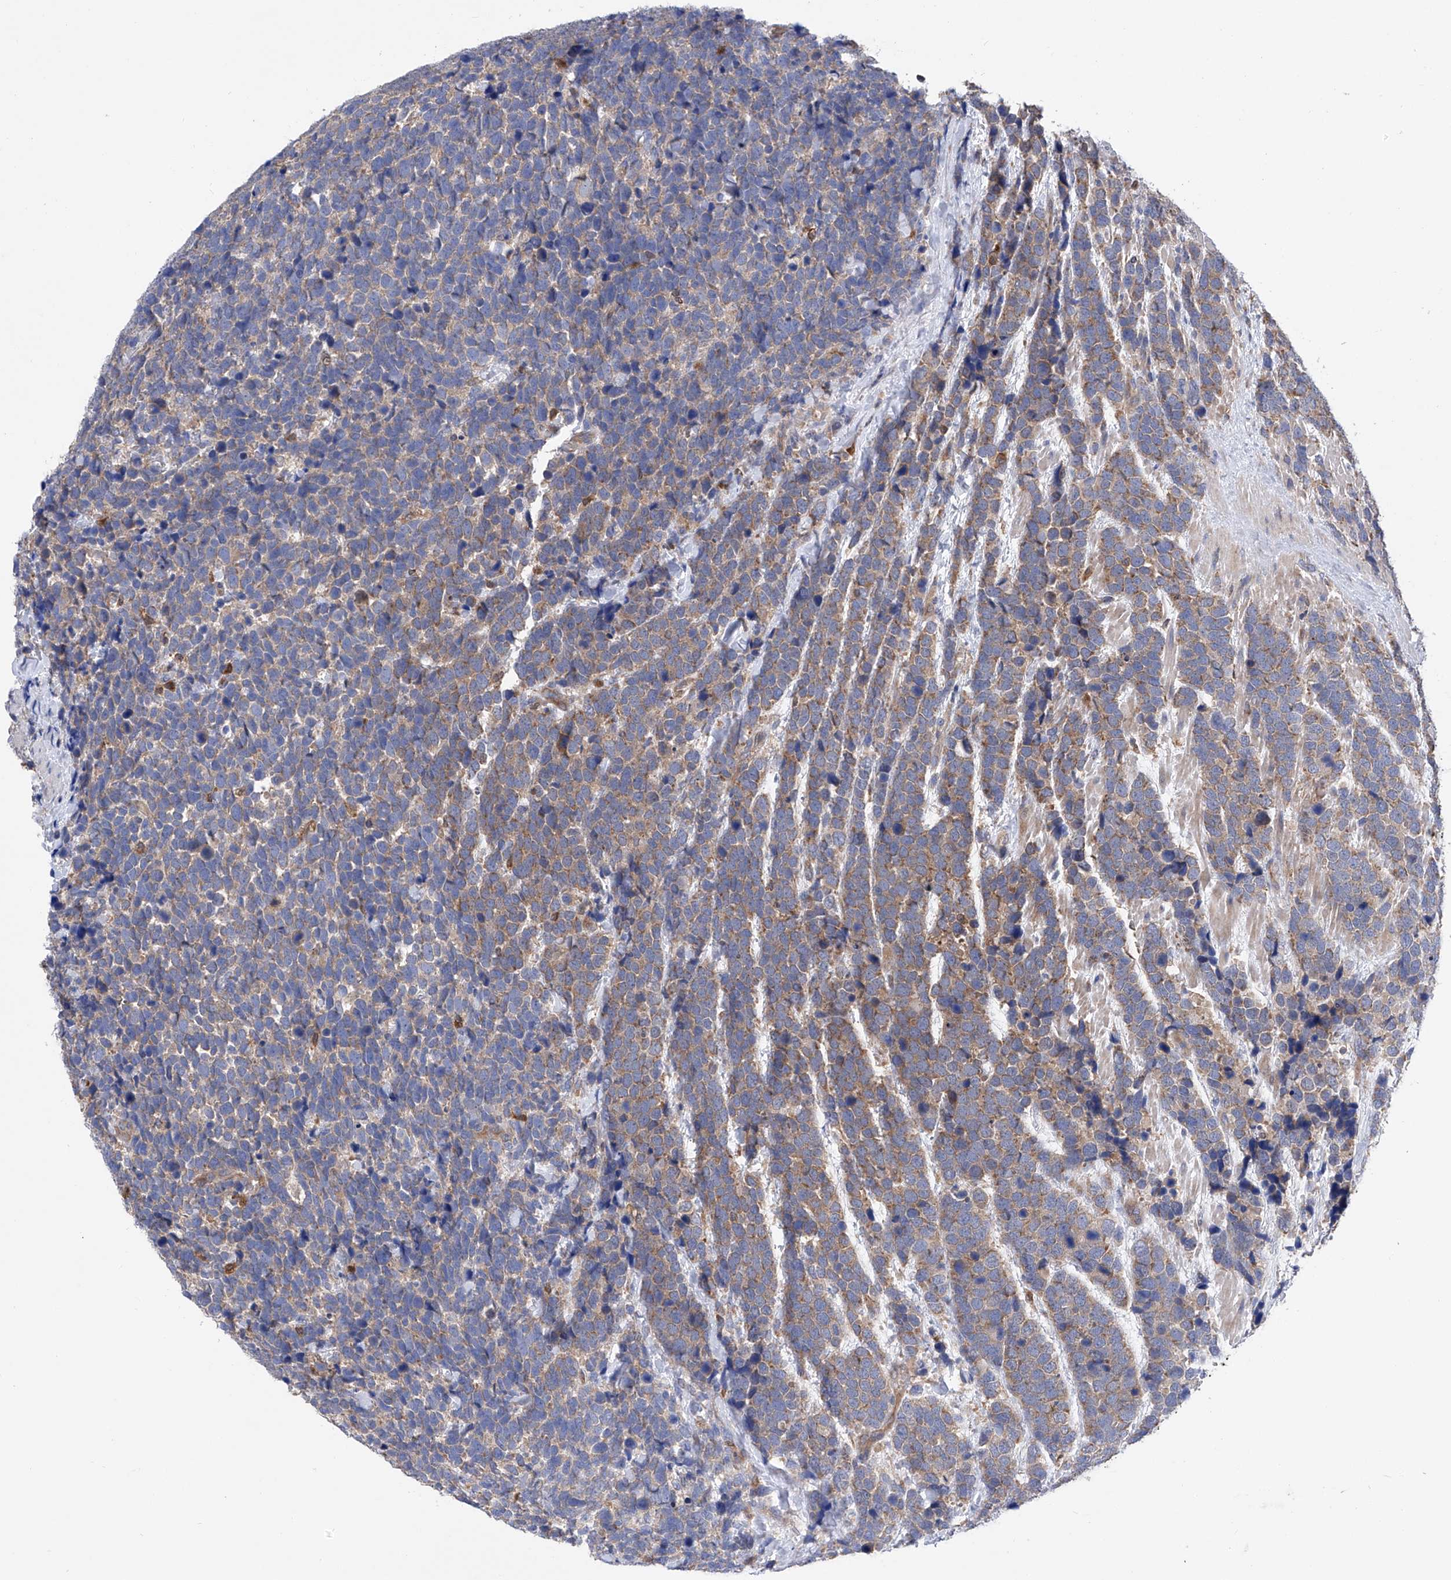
{"staining": {"intensity": "moderate", "quantity": ">75%", "location": "cytoplasmic/membranous"}, "tissue": "urothelial cancer", "cell_type": "Tumor cells", "image_type": "cancer", "snomed": [{"axis": "morphology", "description": "Urothelial carcinoma, High grade"}, {"axis": "topography", "description": "Urinary bladder"}], "caption": "Immunohistochemistry (IHC) image of neoplastic tissue: high-grade urothelial carcinoma stained using IHC shows medium levels of moderate protein expression localized specifically in the cytoplasmic/membranous of tumor cells, appearing as a cytoplasmic/membranous brown color.", "gene": "SPATA20", "patient": {"sex": "female", "age": 82}}